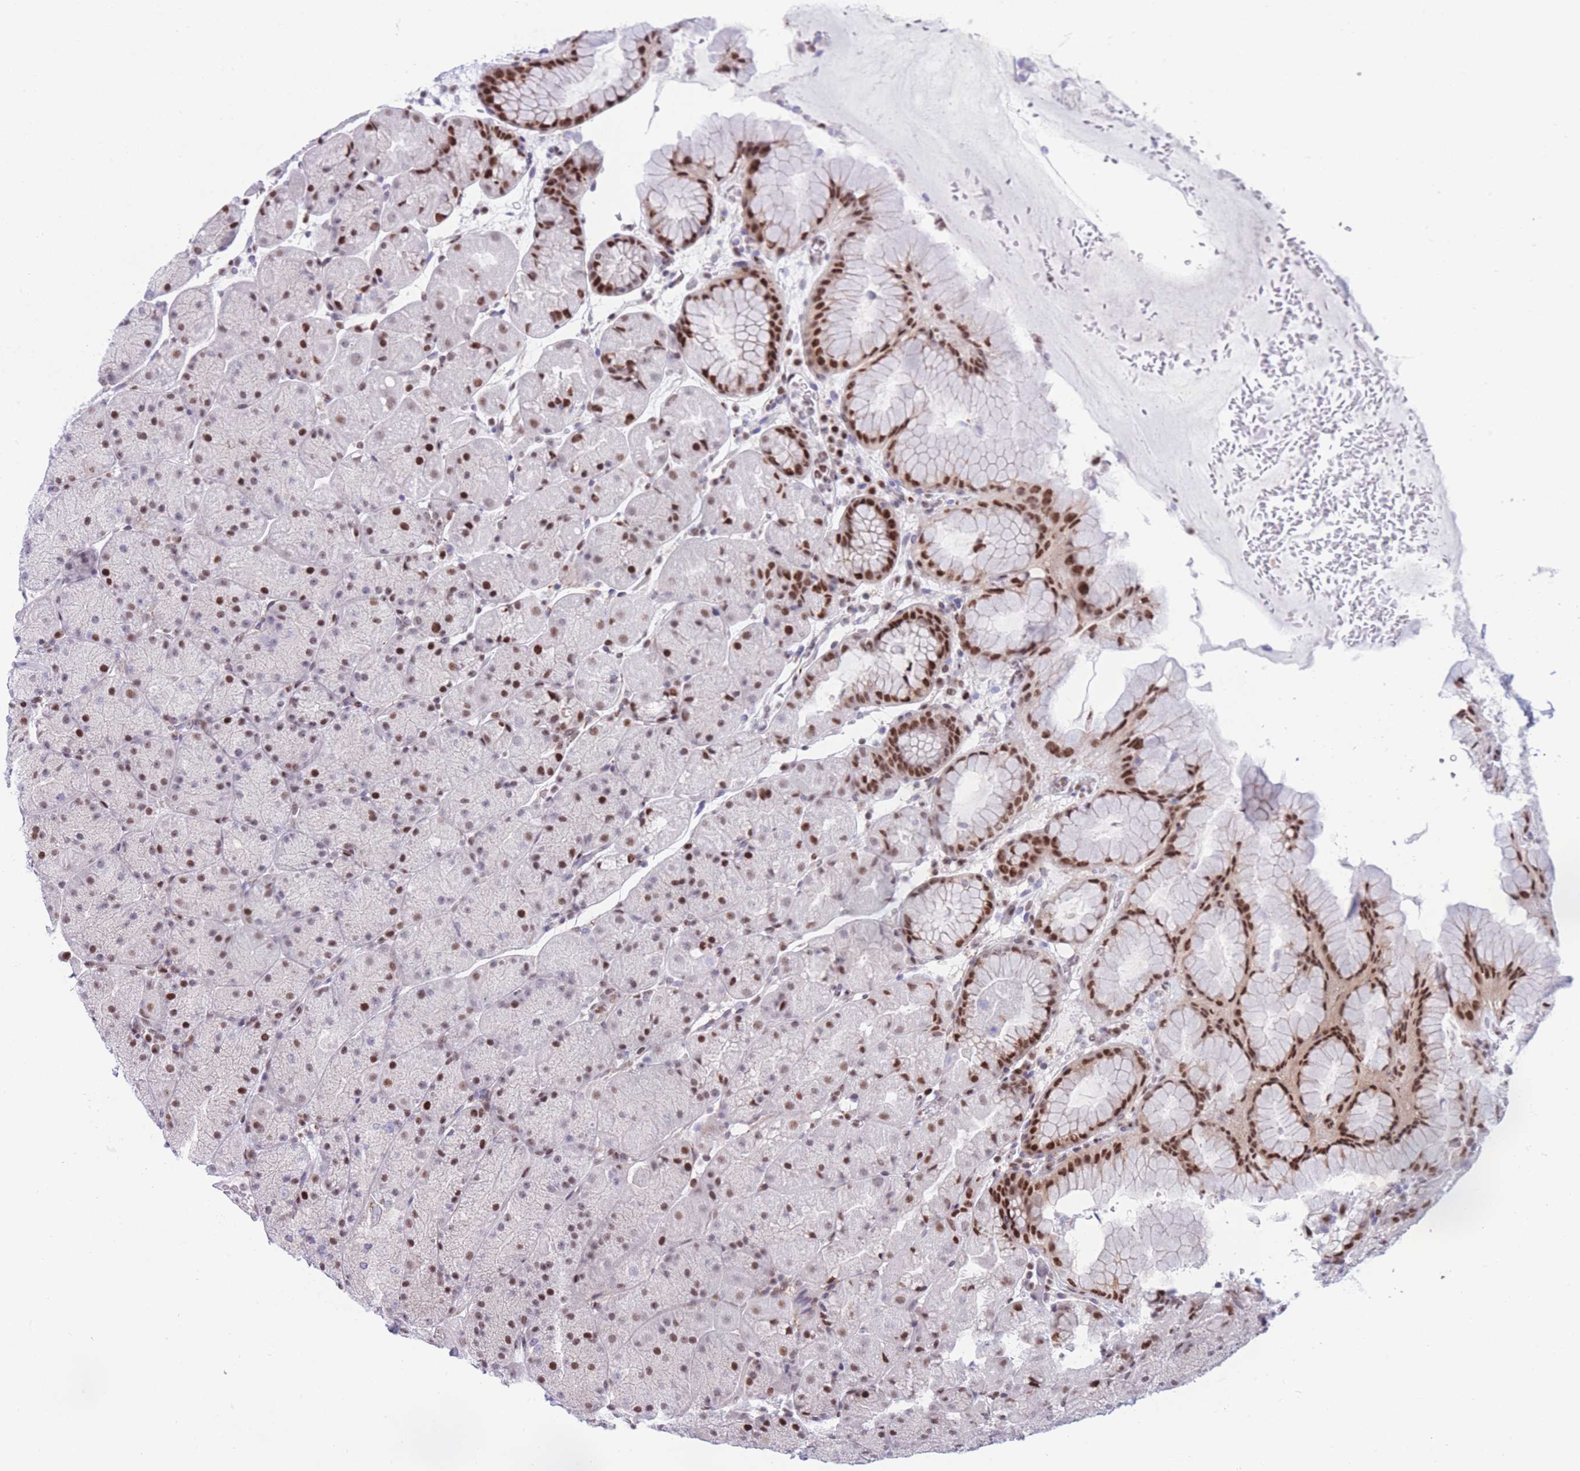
{"staining": {"intensity": "strong", "quantity": "25%-75%", "location": "cytoplasmic/membranous,nuclear"}, "tissue": "stomach", "cell_type": "Glandular cells", "image_type": "normal", "snomed": [{"axis": "morphology", "description": "Normal tissue, NOS"}, {"axis": "topography", "description": "Stomach, upper"}, {"axis": "topography", "description": "Stomach, lower"}], "caption": "Strong cytoplasmic/membranous,nuclear expression for a protein is seen in approximately 25%-75% of glandular cells of normal stomach using immunohistochemistry.", "gene": "DNAJC3", "patient": {"sex": "male", "age": 67}}